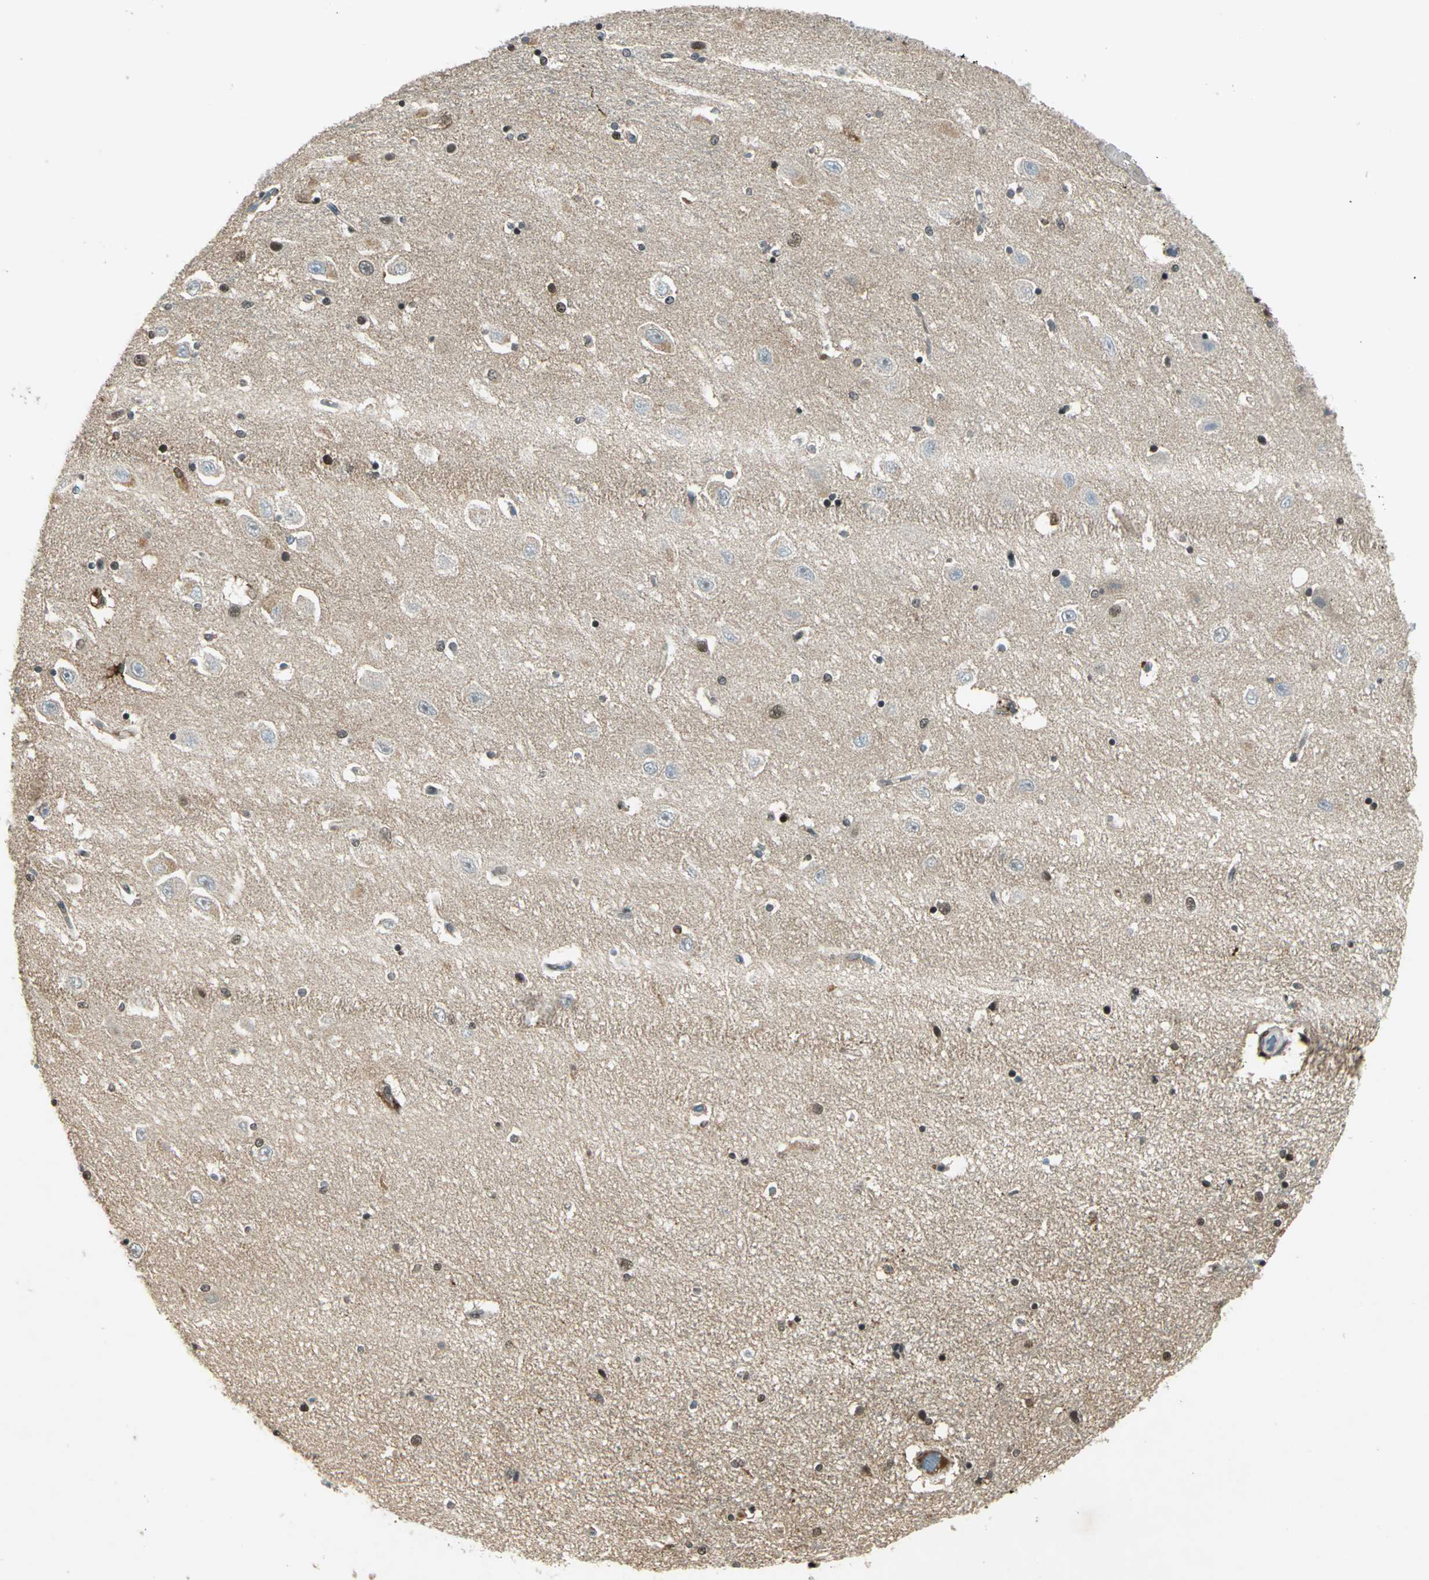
{"staining": {"intensity": "negative", "quantity": "none", "location": "none"}, "tissue": "hippocampus", "cell_type": "Glial cells", "image_type": "normal", "snomed": [{"axis": "morphology", "description": "Normal tissue, NOS"}, {"axis": "topography", "description": "Hippocampus"}], "caption": "This is an IHC photomicrograph of normal human hippocampus. There is no expression in glial cells.", "gene": "RAD17", "patient": {"sex": "female", "age": 54}}